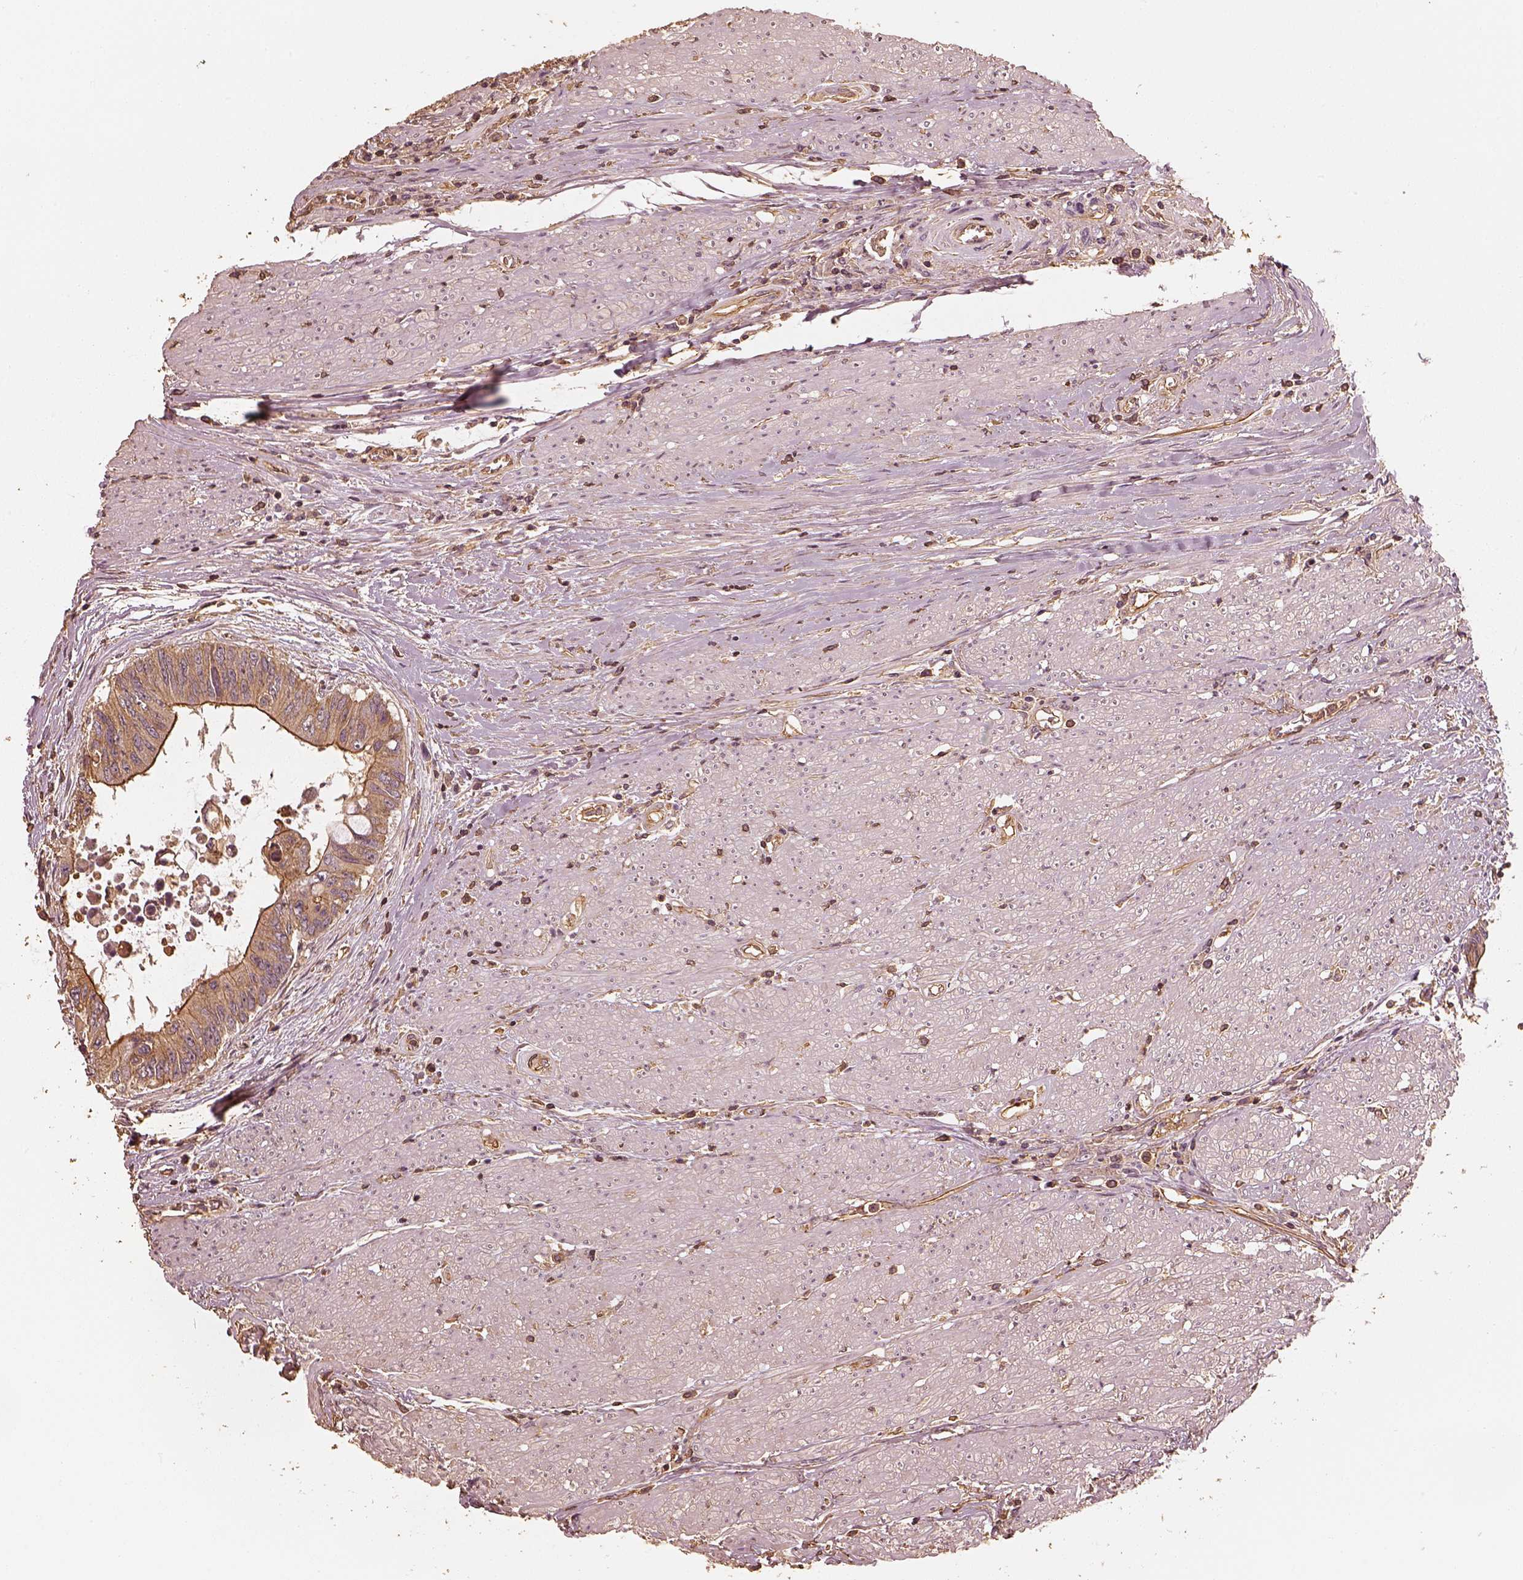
{"staining": {"intensity": "moderate", "quantity": ">75%", "location": "cytoplasmic/membranous"}, "tissue": "colorectal cancer", "cell_type": "Tumor cells", "image_type": "cancer", "snomed": [{"axis": "morphology", "description": "Adenocarcinoma, NOS"}, {"axis": "topography", "description": "Rectum"}], "caption": "DAB immunohistochemical staining of adenocarcinoma (colorectal) demonstrates moderate cytoplasmic/membranous protein positivity in approximately >75% of tumor cells.", "gene": "WDR7", "patient": {"sex": "male", "age": 59}}